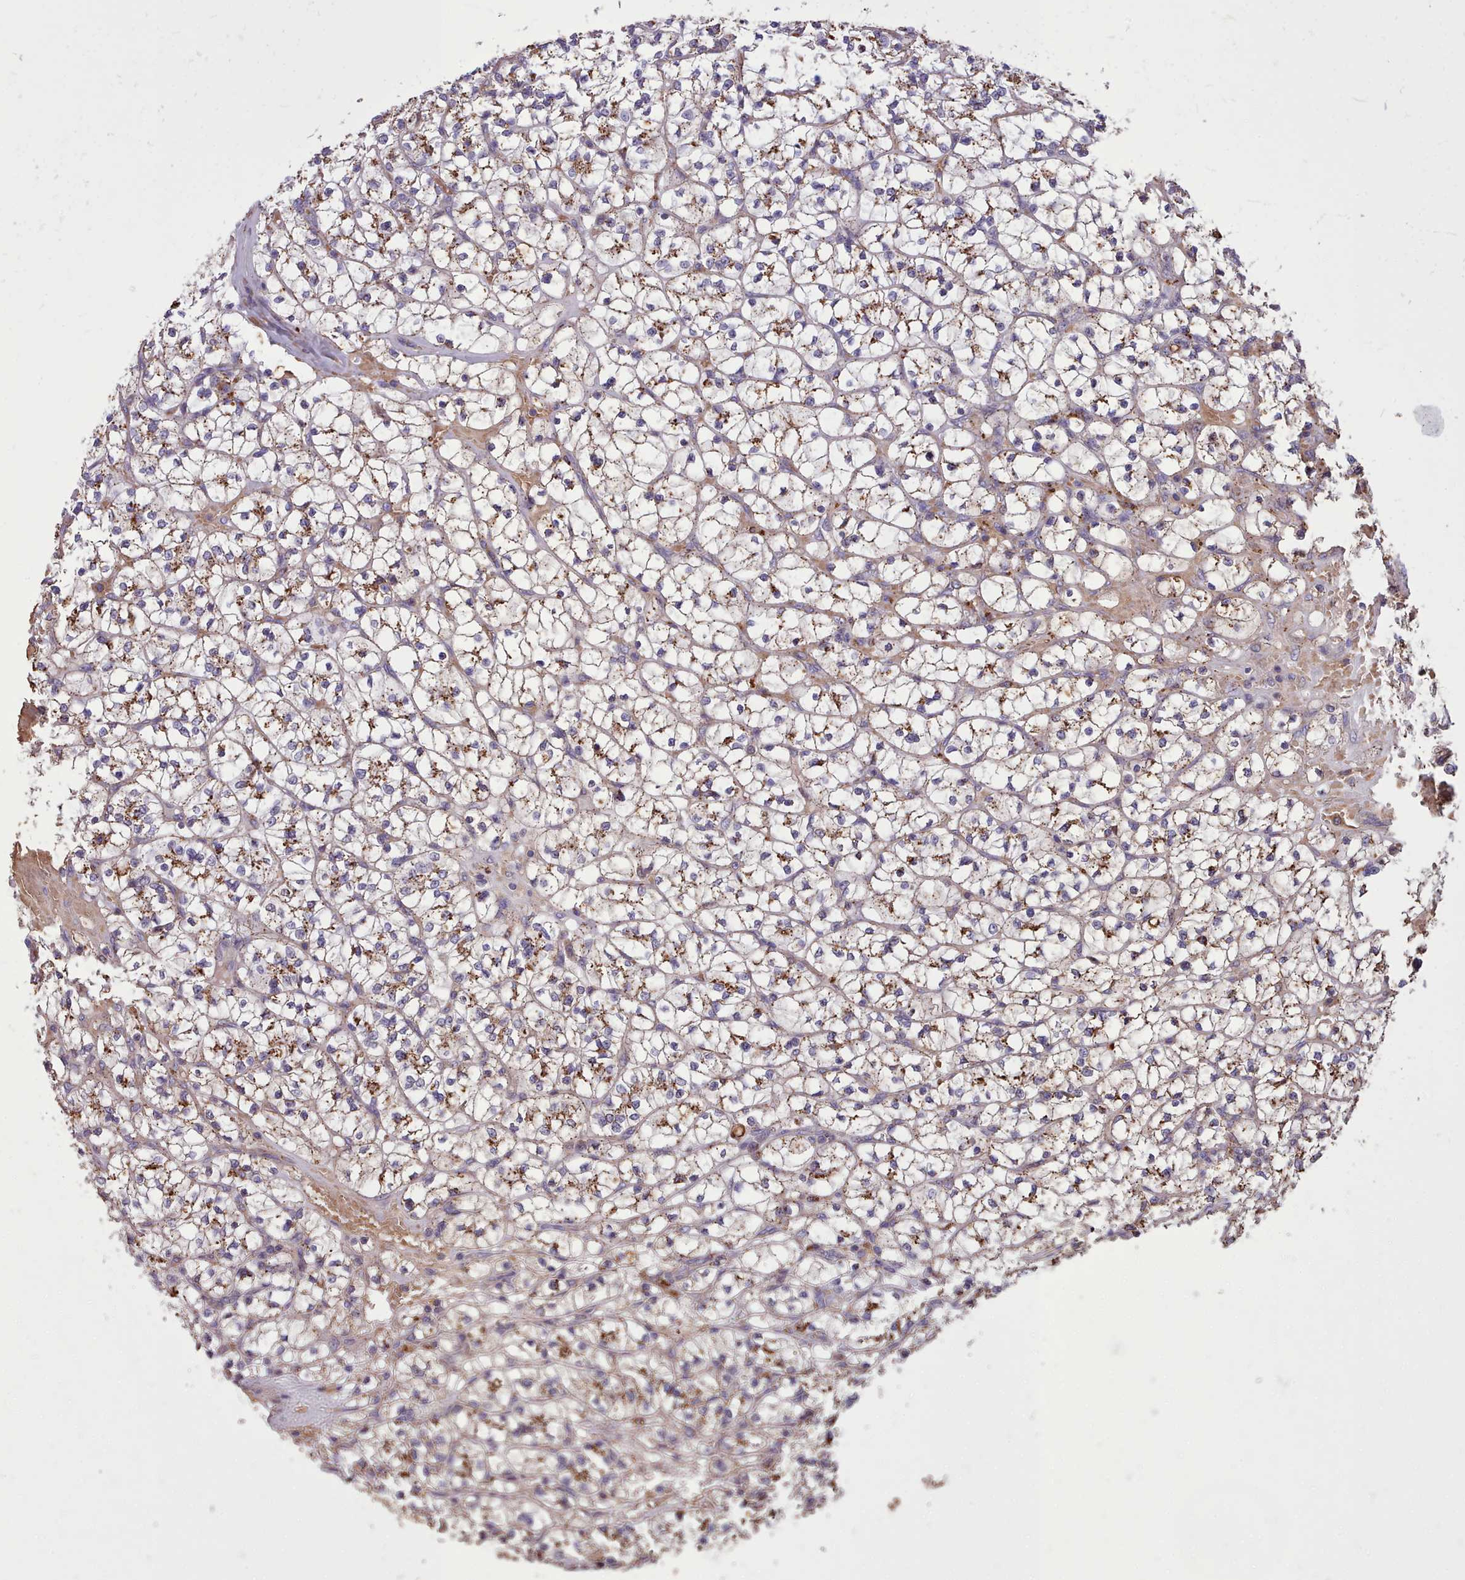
{"staining": {"intensity": "moderate", "quantity": "25%-75%", "location": "cytoplasmic/membranous"}, "tissue": "renal cancer", "cell_type": "Tumor cells", "image_type": "cancer", "snomed": [{"axis": "morphology", "description": "Adenocarcinoma, NOS"}, {"axis": "topography", "description": "Kidney"}], "caption": "A micrograph of human adenocarcinoma (renal) stained for a protein exhibits moderate cytoplasmic/membranous brown staining in tumor cells.", "gene": "PACSIN3", "patient": {"sex": "female", "age": 64}}